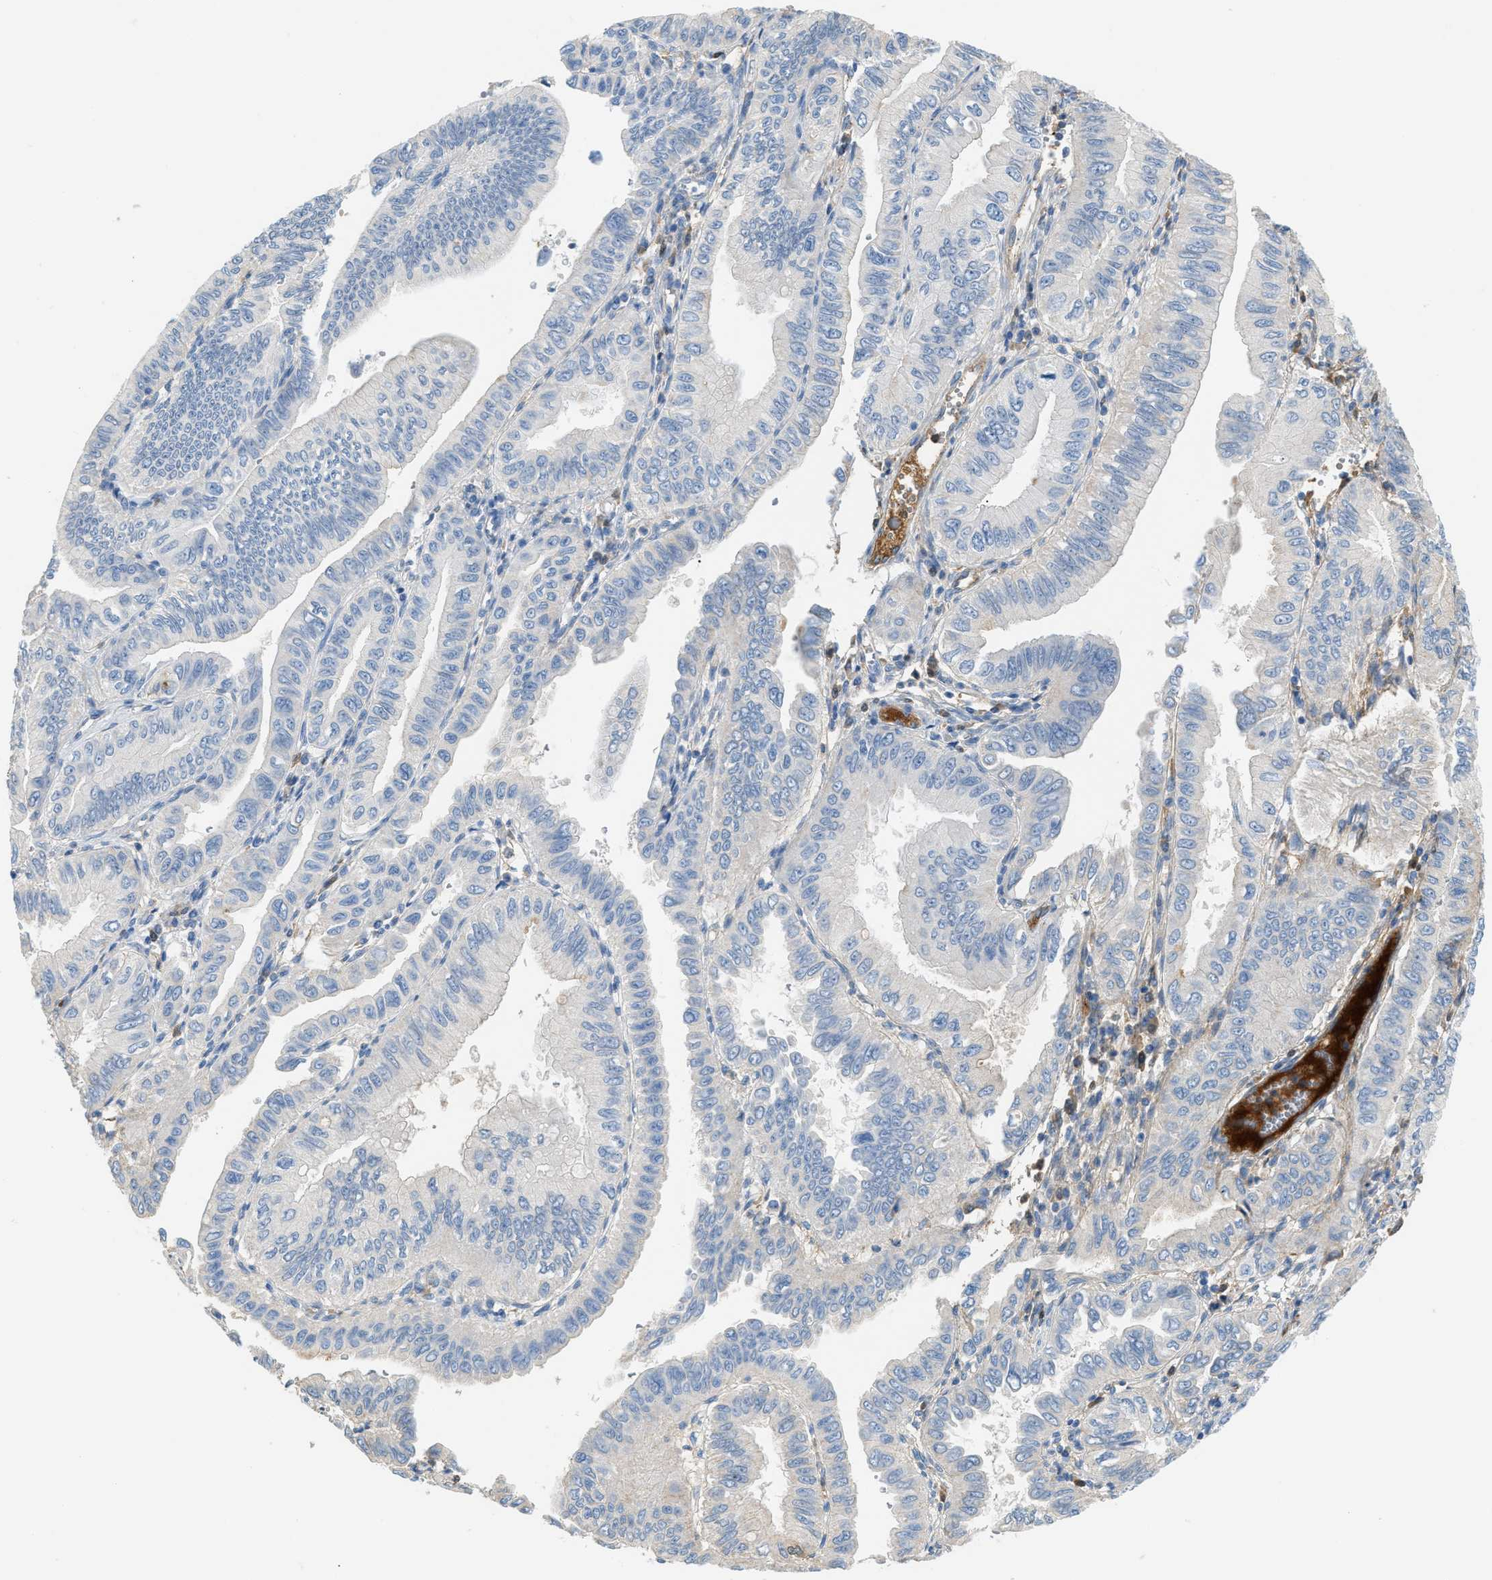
{"staining": {"intensity": "moderate", "quantity": "<25%", "location": "cytoplasmic/membranous"}, "tissue": "pancreatic cancer", "cell_type": "Tumor cells", "image_type": "cancer", "snomed": [{"axis": "morphology", "description": "Normal tissue, NOS"}, {"axis": "topography", "description": "Lymph node"}], "caption": "Human pancreatic cancer stained with a brown dye reveals moderate cytoplasmic/membranous positive expression in about <25% of tumor cells.", "gene": "CFI", "patient": {"sex": "male", "age": 50}}